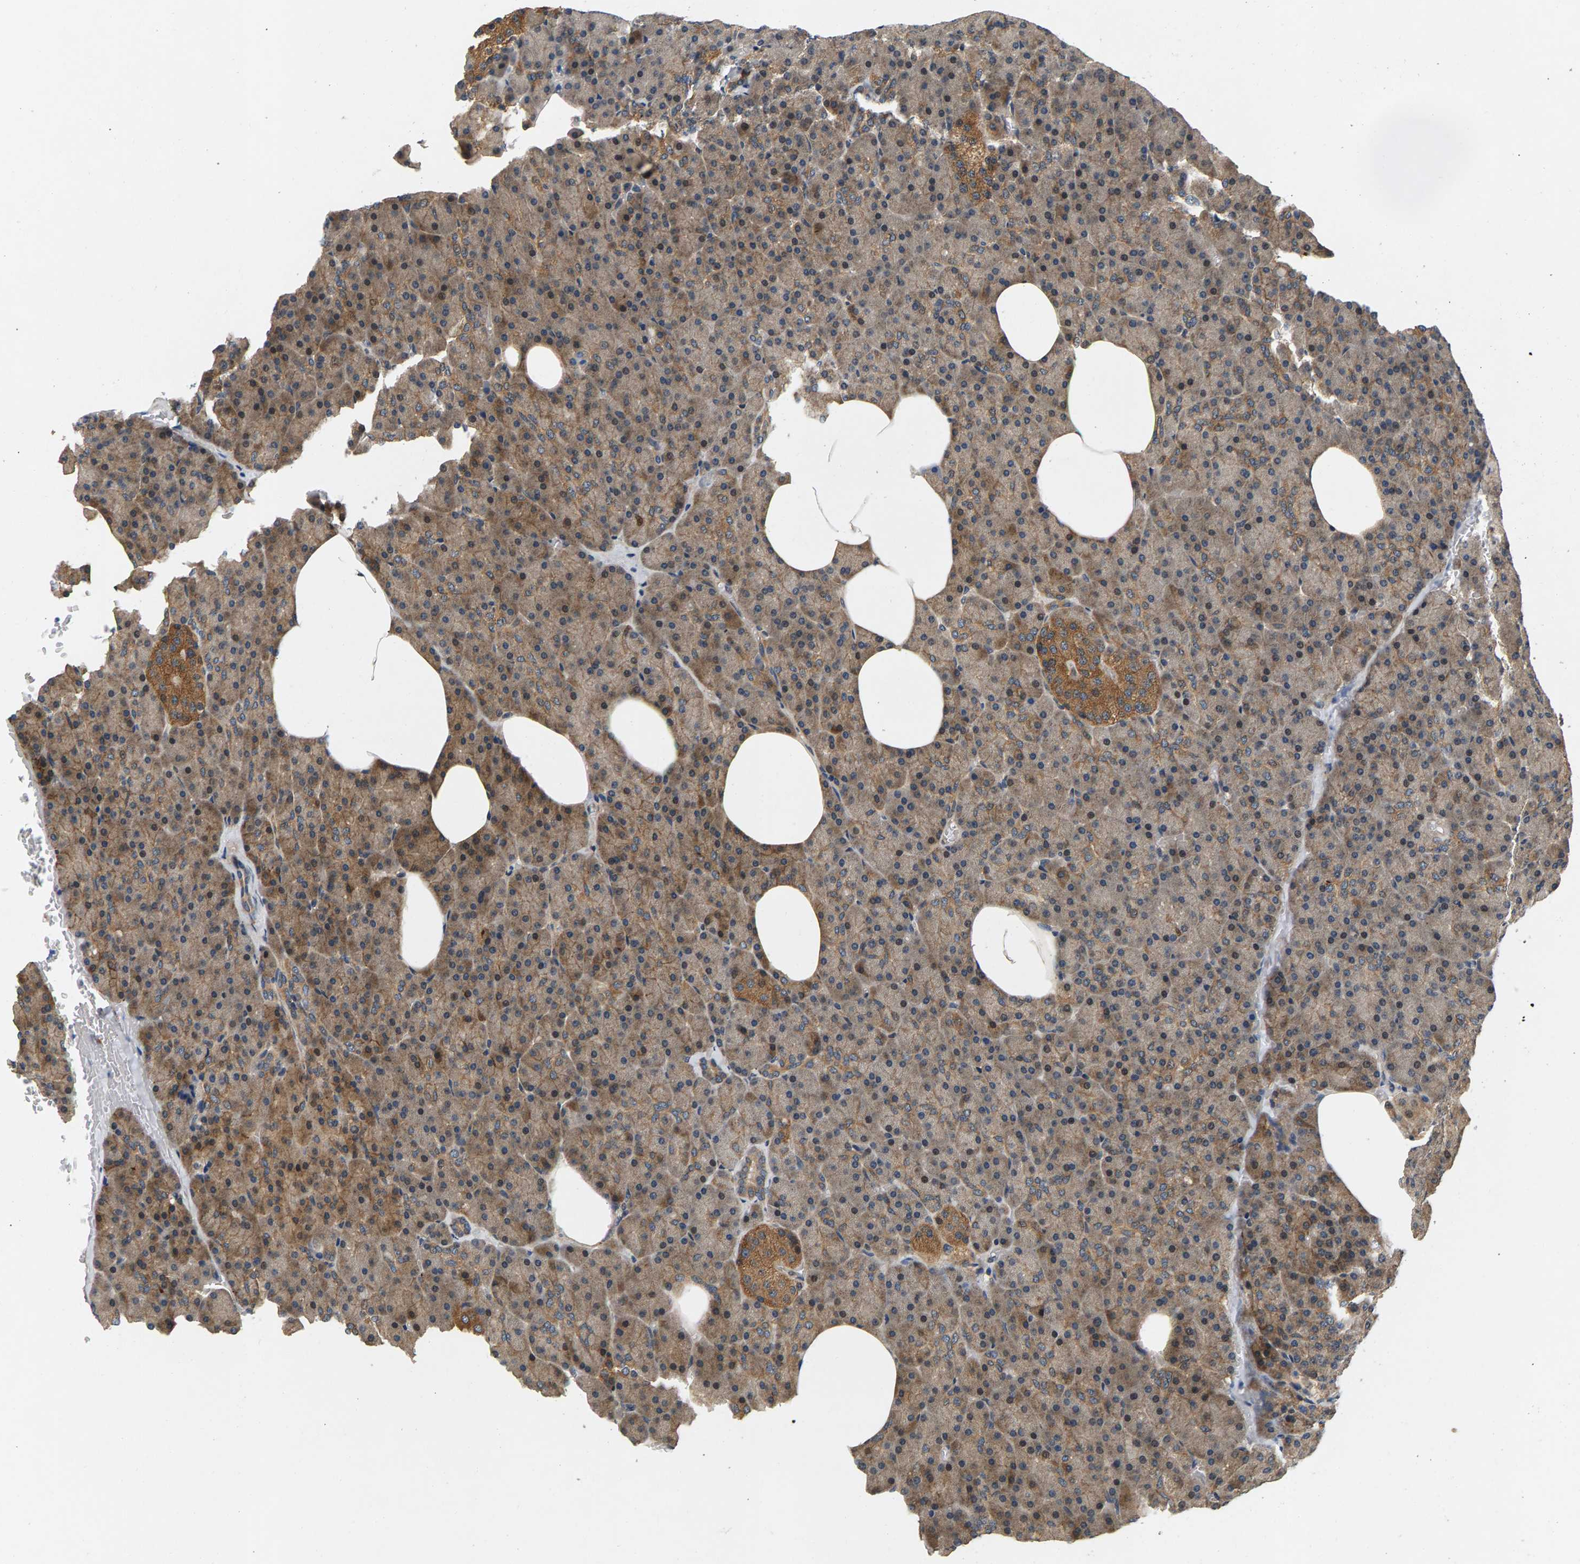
{"staining": {"intensity": "moderate", "quantity": ">75%", "location": "cytoplasmic/membranous"}, "tissue": "pancreas", "cell_type": "Exocrine glandular cells", "image_type": "normal", "snomed": [{"axis": "morphology", "description": "Normal tissue, NOS"}, {"axis": "topography", "description": "Pancreas"}], "caption": "Unremarkable pancreas shows moderate cytoplasmic/membranous expression in about >75% of exocrine glandular cells, visualized by immunohistochemistry. The staining was performed using DAB (3,3'-diaminobenzidine), with brown indicating positive protein expression. Nuclei are stained blue with hematoxylin.", "gene": "FAM78A", "patient": {"sex": "female", "age": 35}}